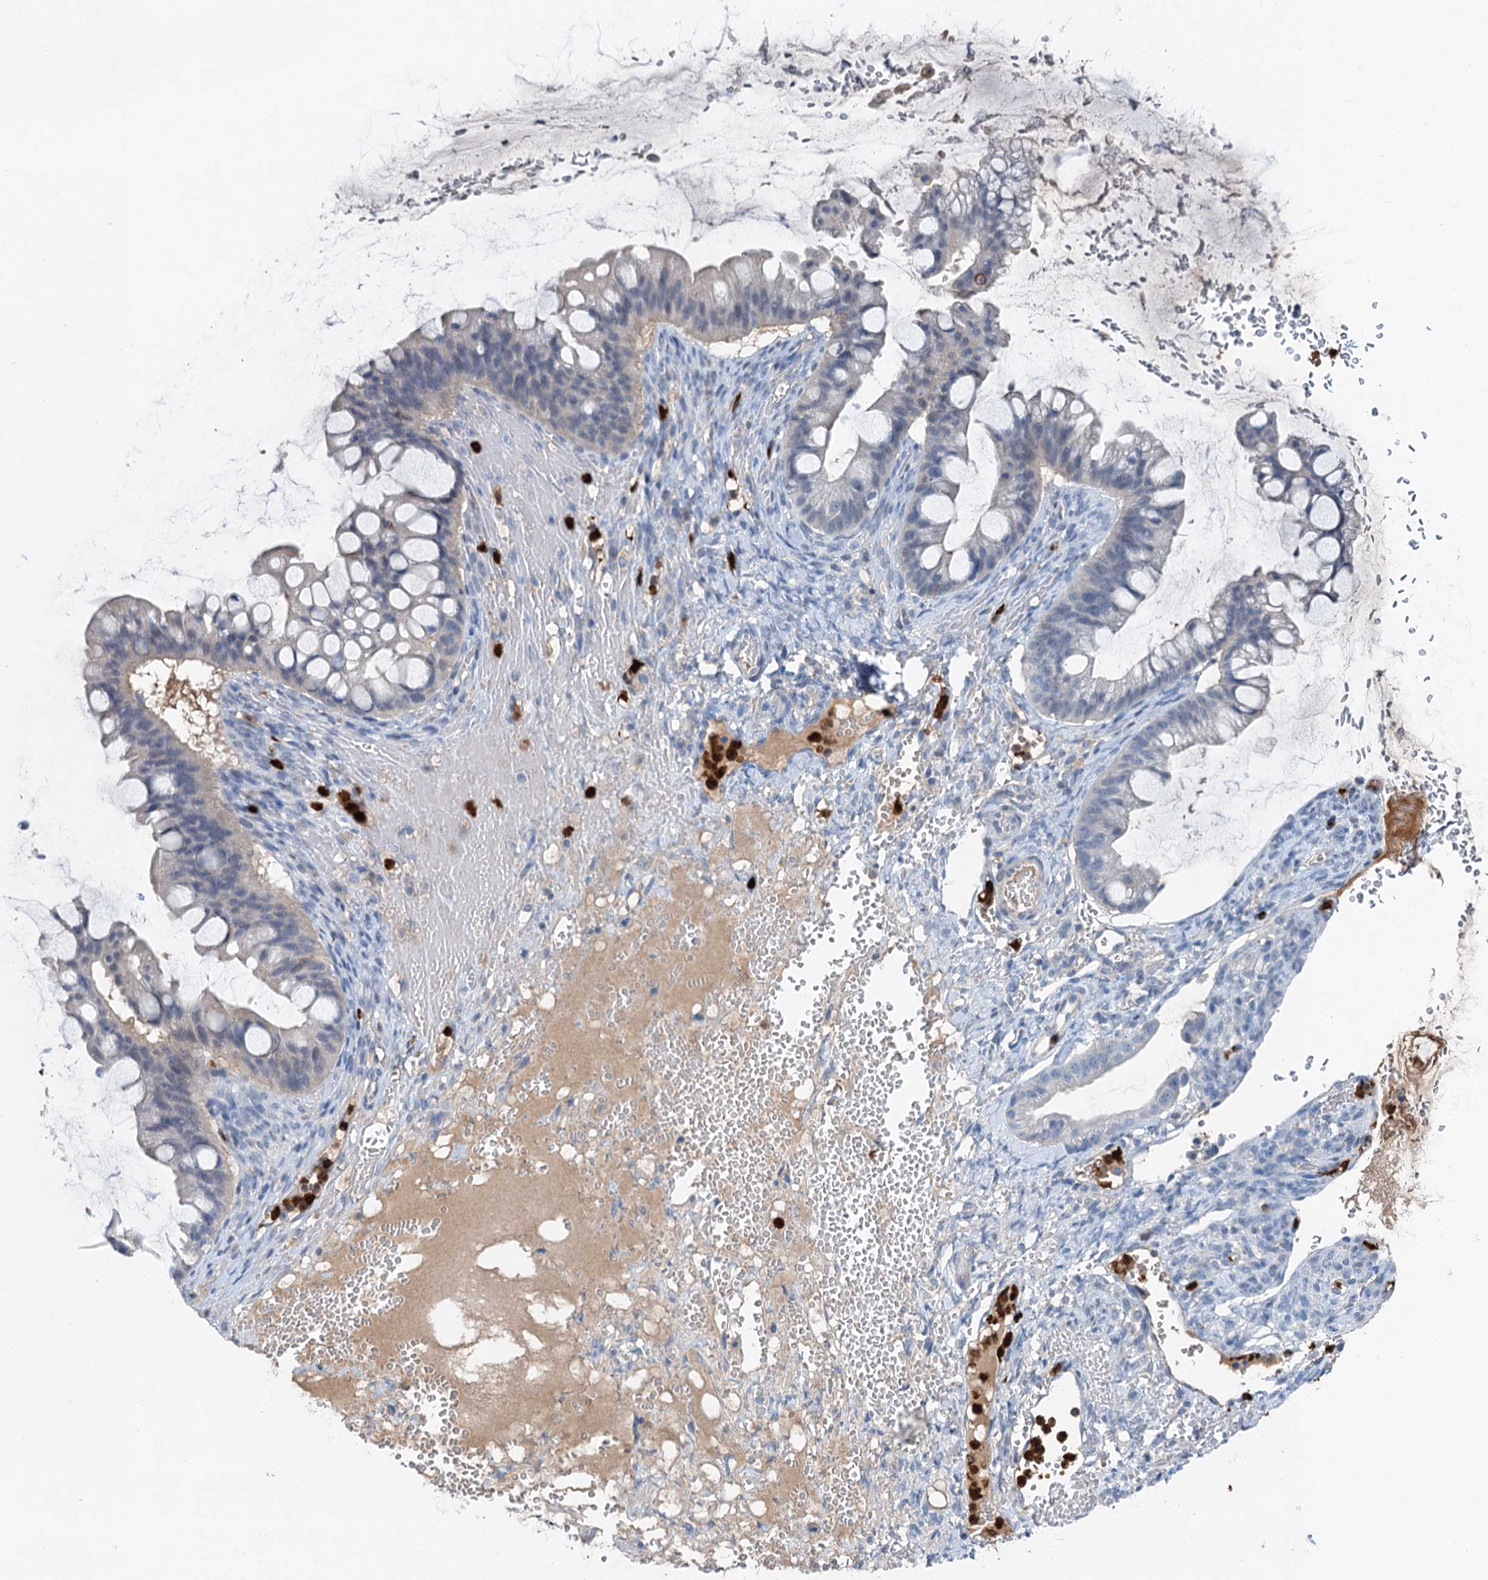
{"staining": {"intensity": "negative", "quantity": "none", "location": "none"}, "tissue": "ovarian cancer", "cell_type": "Tumor cells", "image_type": "cancer", "snomed": [{"axis": "morphology", "description": "Cystadenocarcinoma, mucinous, NOS"}, {"axis": "topography", "description": "Ovary"}], "caption": "Photomicrograph shows no protein positivity in tumor cells of ovarian cancer tissue. (Immunohistochemistry, brightfield microscopy, high magnification).", "gene": "OTOA", "patient": {"sex": "female", "age": 73}}